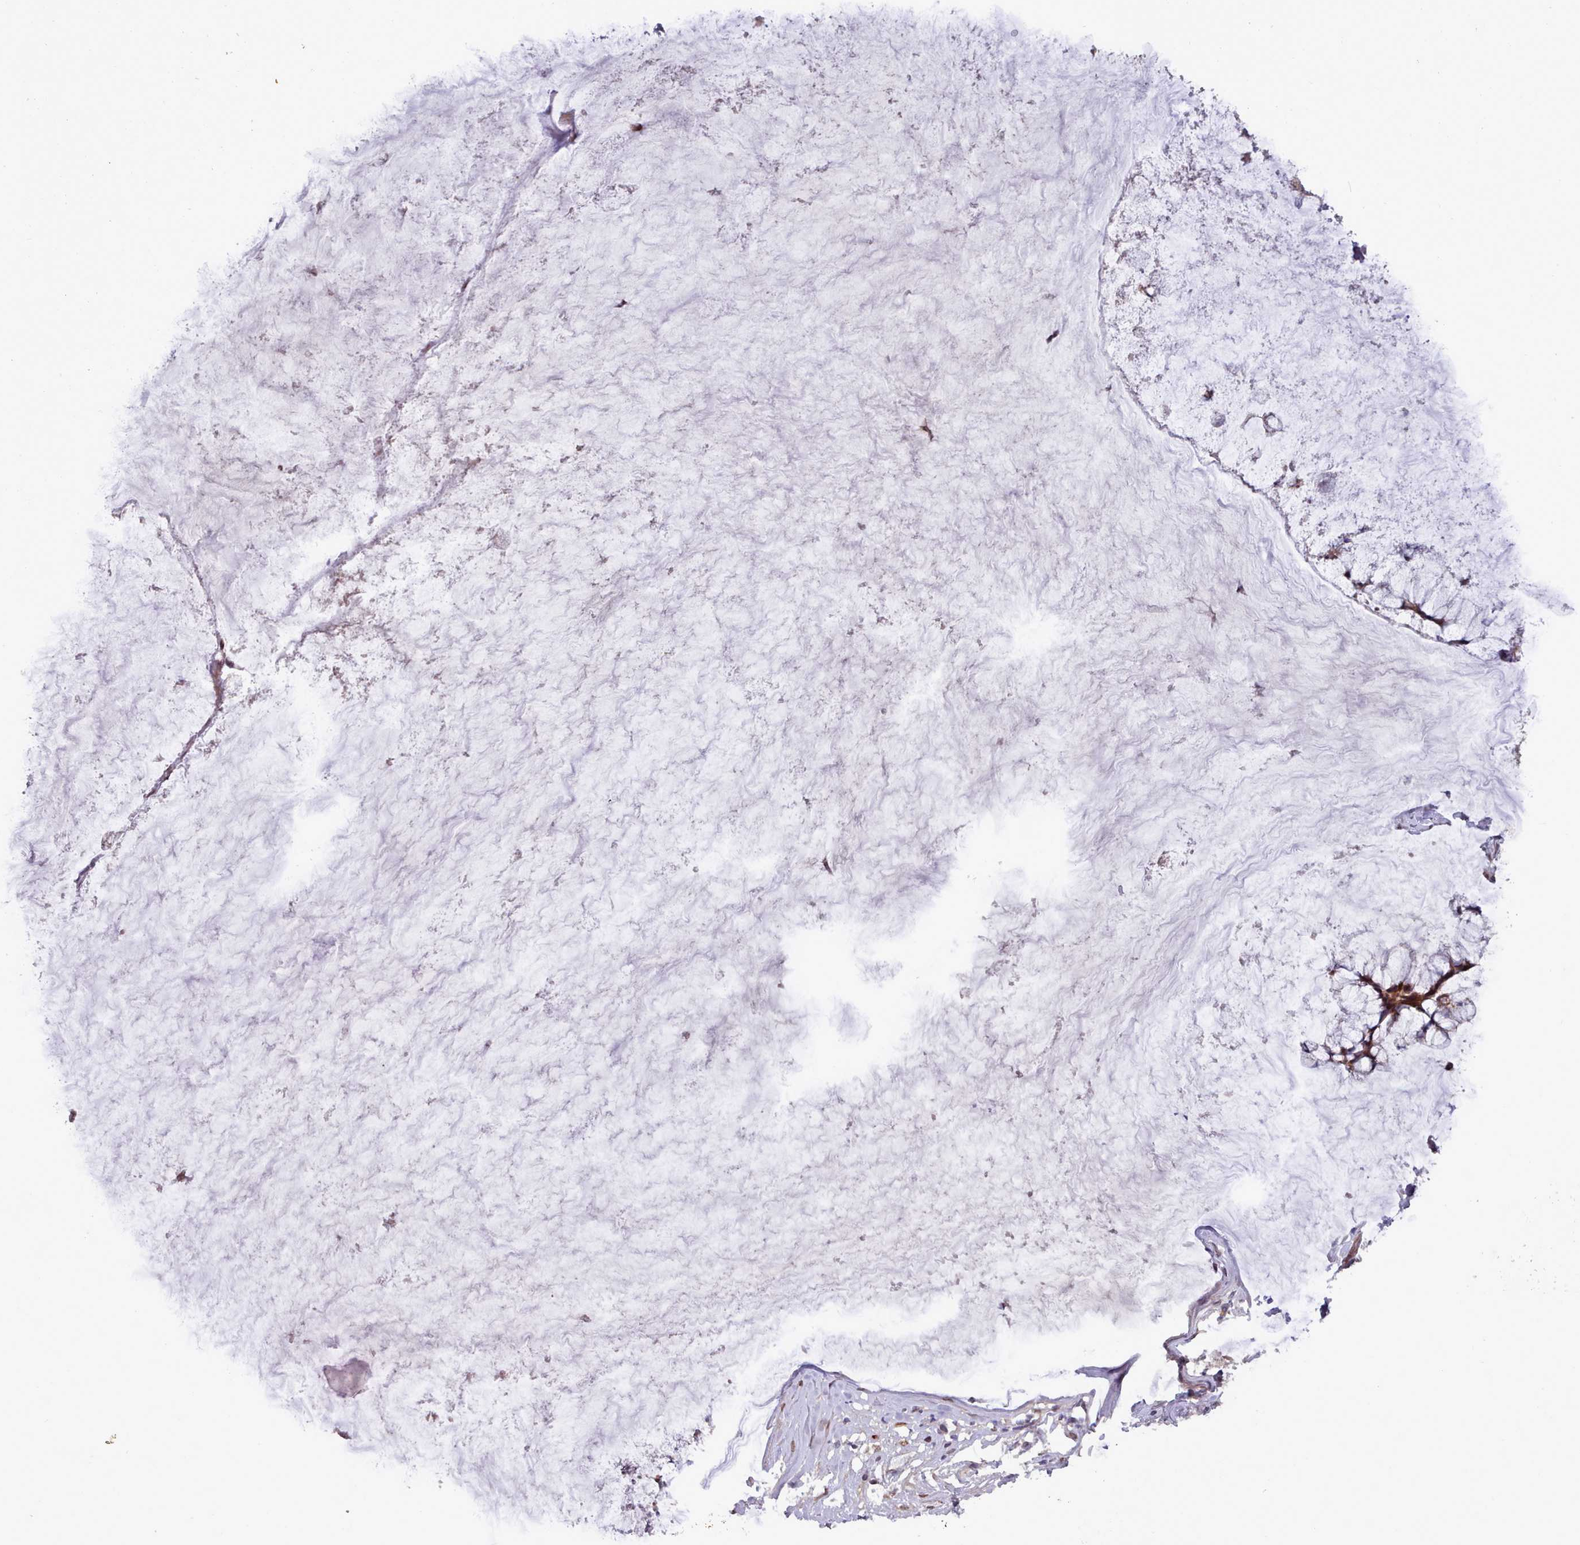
{"staining": {"intensity": "strong", "quantity": ">75%", "location": "nuclear"}, "tissue": "ovarian cancer", "cell_type": "Tumor cells", "image_type": "cancer", "snomed": [{"axis": "morphology", "description": "Cystadenocarcinoma, mucinous, NOS"}, {"axis": "topography", "description": "Ovary"}], "caption": "This histopathology image exhibits IHC staining of ovarian cancer (mucinous cystadenocarcinoma), with high strong nuclear positivity in about >75% of tumor cells.", "gene": "UBE2G1", "patient": {"sex": "female", "age": 42}}